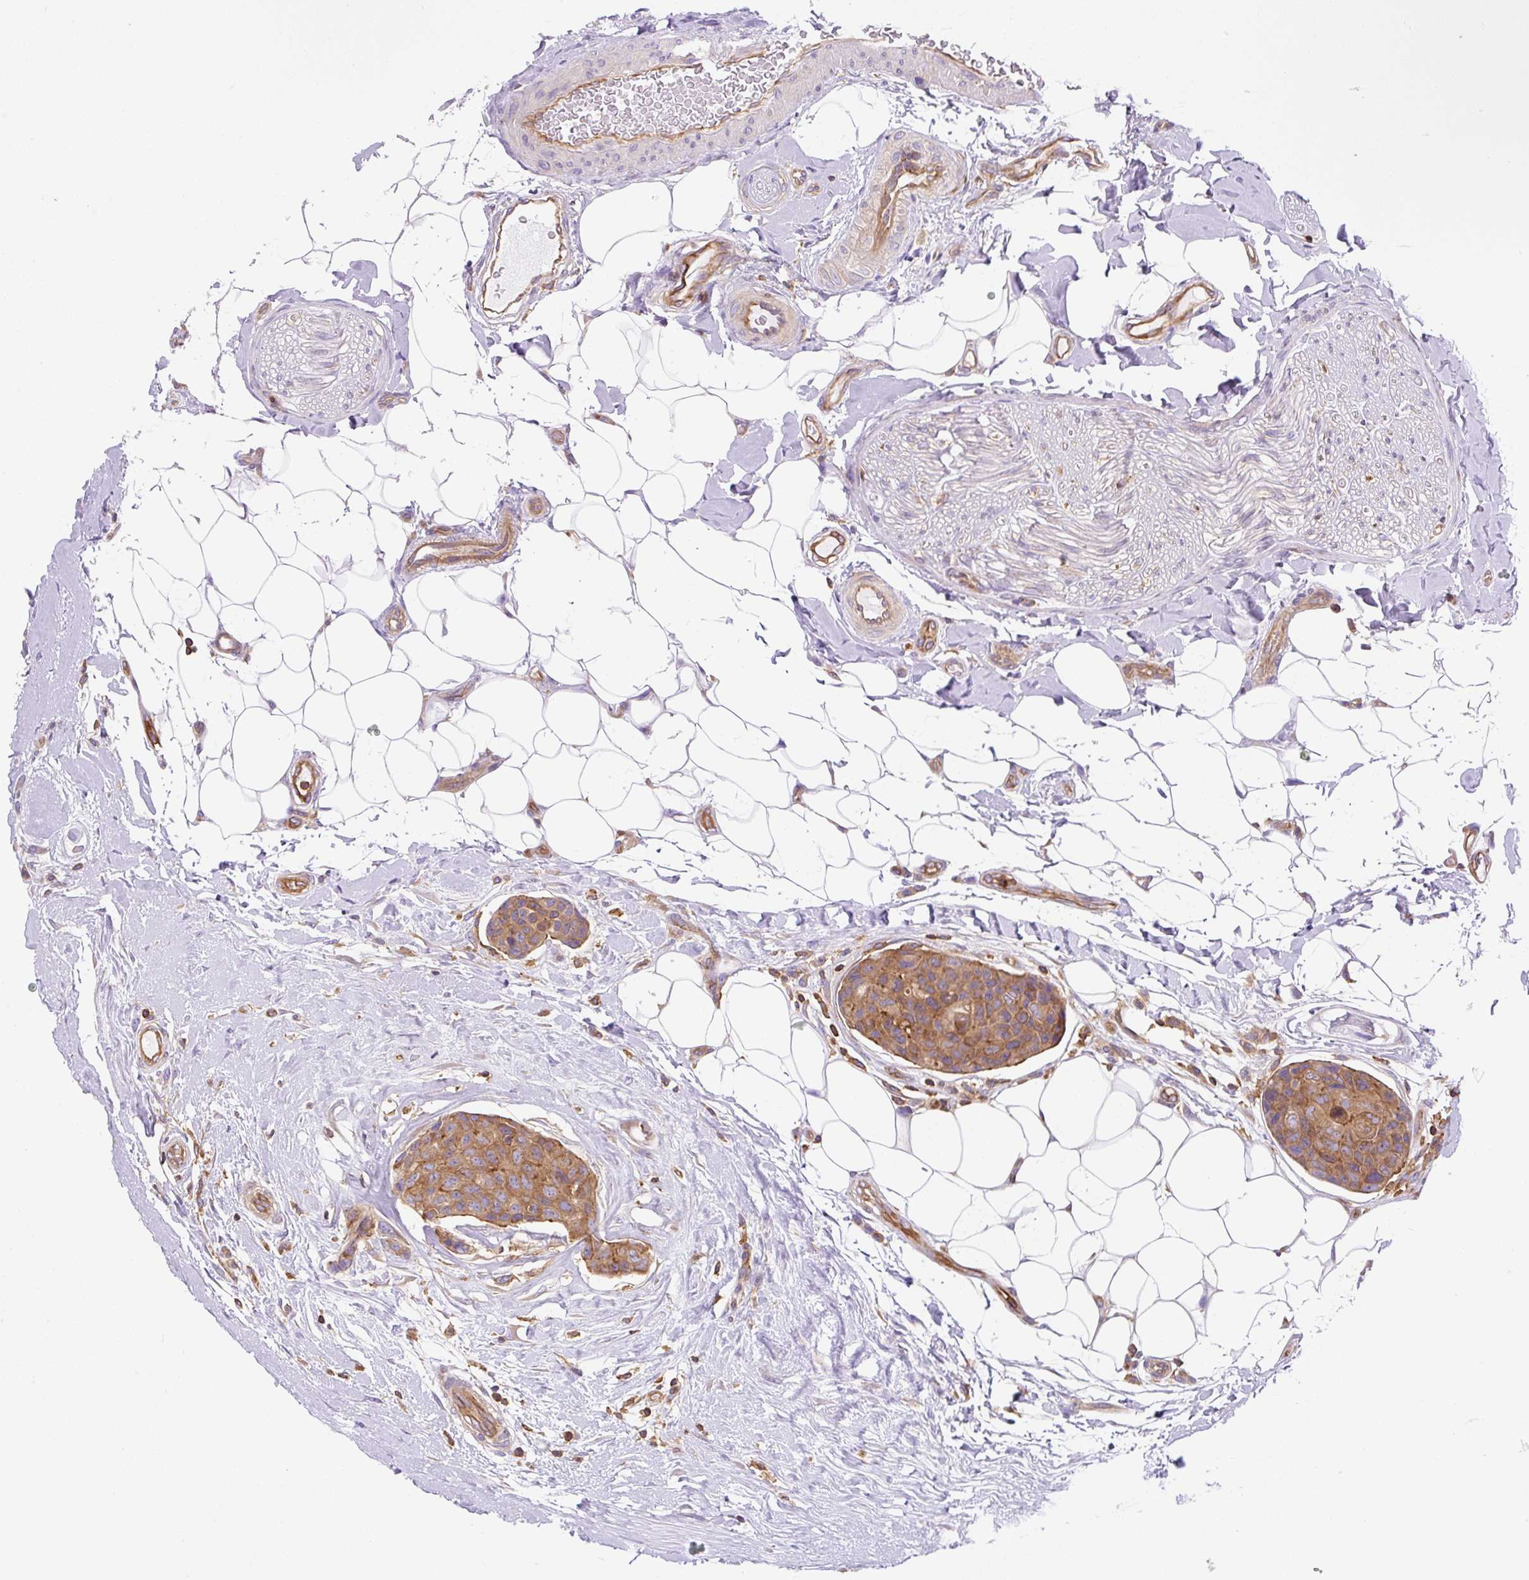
{"staining": {"intensity": "moderate", "quantity": ">75%", "location": "cytoplasmic/membranous"}, "tissue": "breast cancer", "cell_type": "Tumor cells", "image_type": "cancer", "snomed": [{"axis": "morphology", "description": "Duct carcinoma"}, {"axis": "topography", "description": "Breast"}, {"axis": "topography", "description": "Lymph node"}], "caption": "This micrograph demonstrates breast intraductal carcinoma stained with immunohistochemistry to label a protein in brown. The cytoplasmic/membranous of tumor cells show moderate positivity for the protein. Nuclei are counter-stained blue.", "gene": "DNM2", "patient": {"sex": "female", "age": 80}}